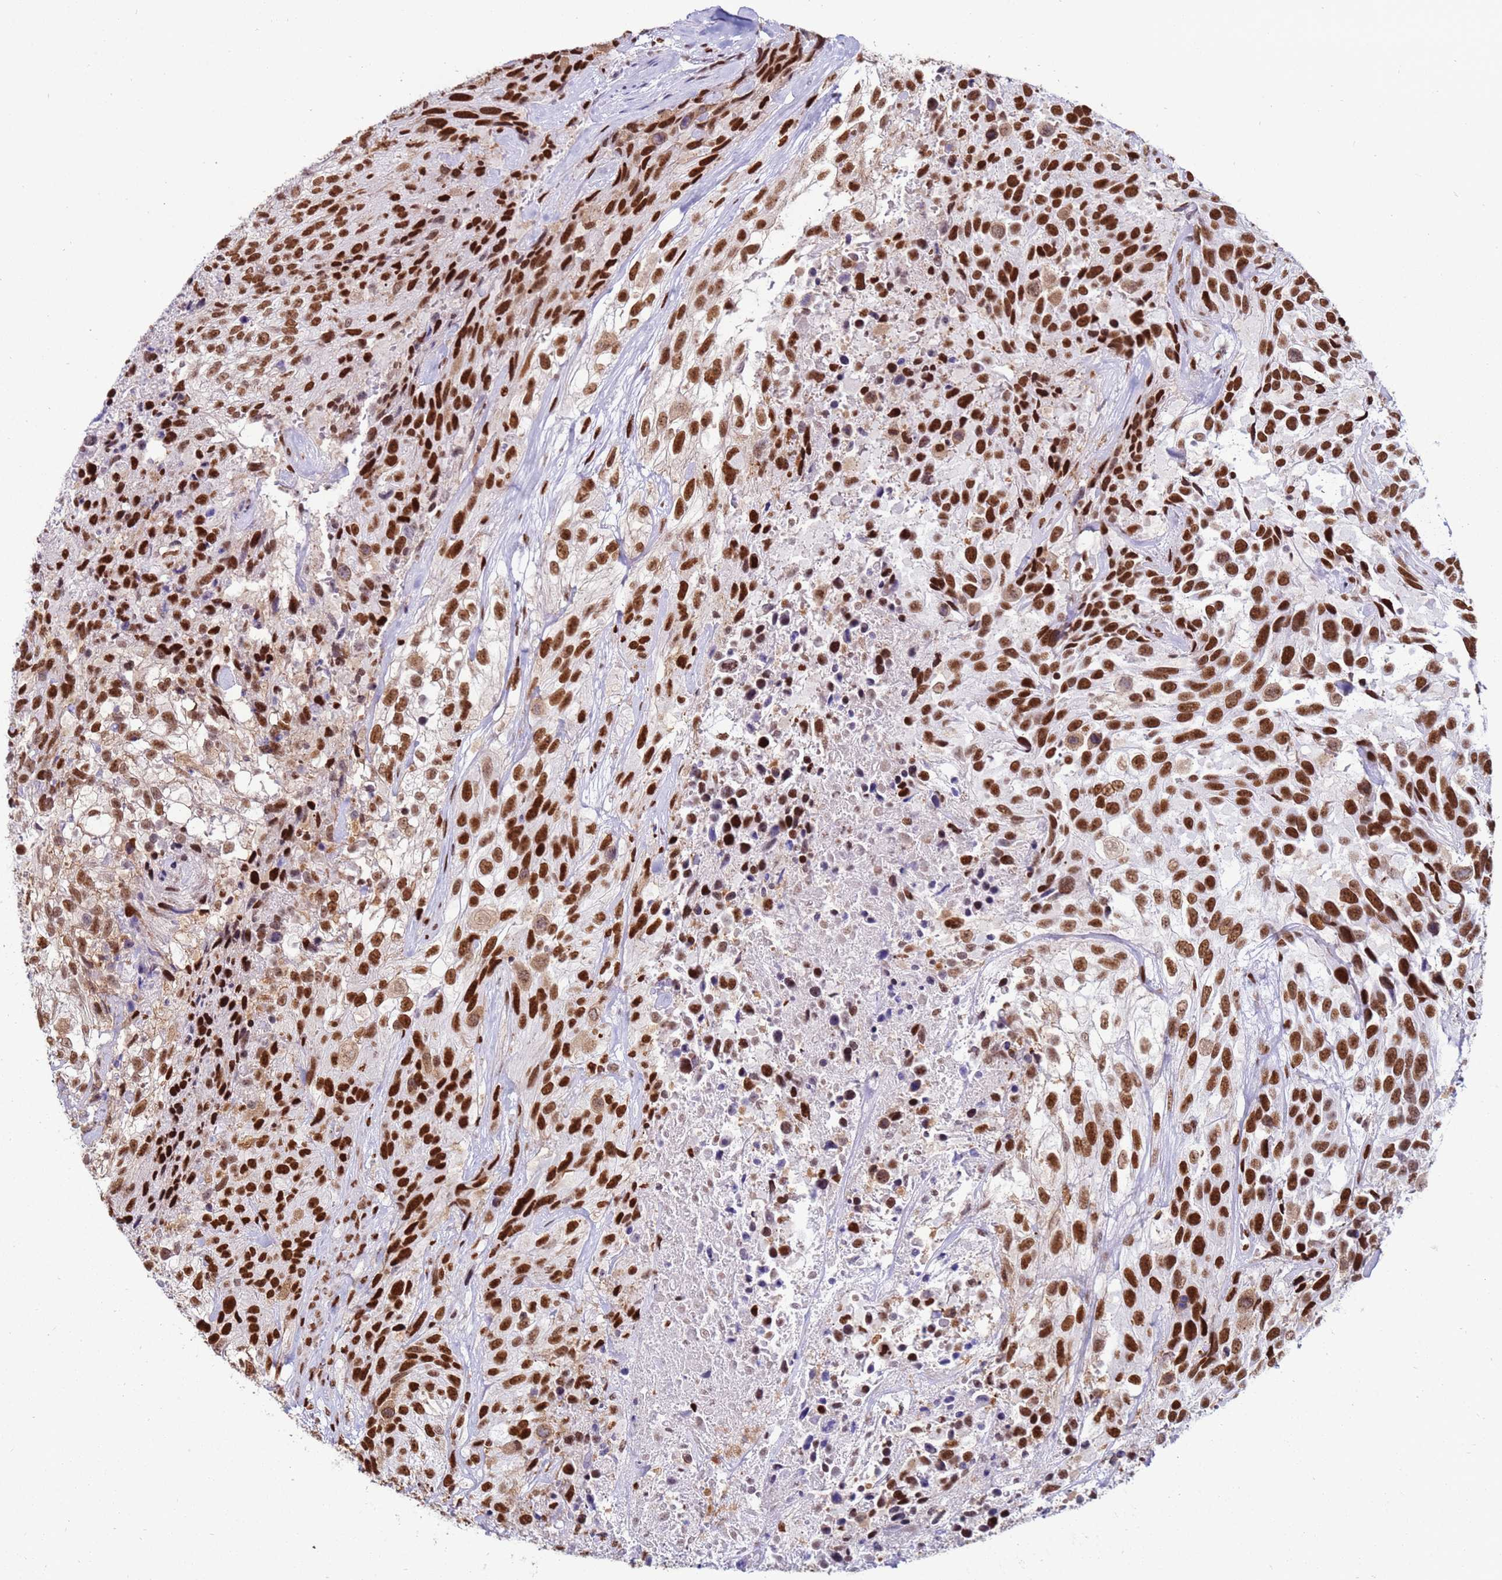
{"staining": {"intensity": "strong", "quantity": ">75%", "location": "nuclear"}, "tissue": "urothelial cancer", "cell_type": "Tumor cells", "image_type": "cancer", "snomed": [{"axis": "morphology", "description": "Urothelial carcinoma, High grade"}, {"axis": "topography", "description": "Urinary bladder"}], "caption": "This is an image of IHC staining of urothelial cancer, which shows strong staining in the nuclear of tumor cells.", "gene": "KPNA4", "patient": {"sex": "female", "age": 70}}